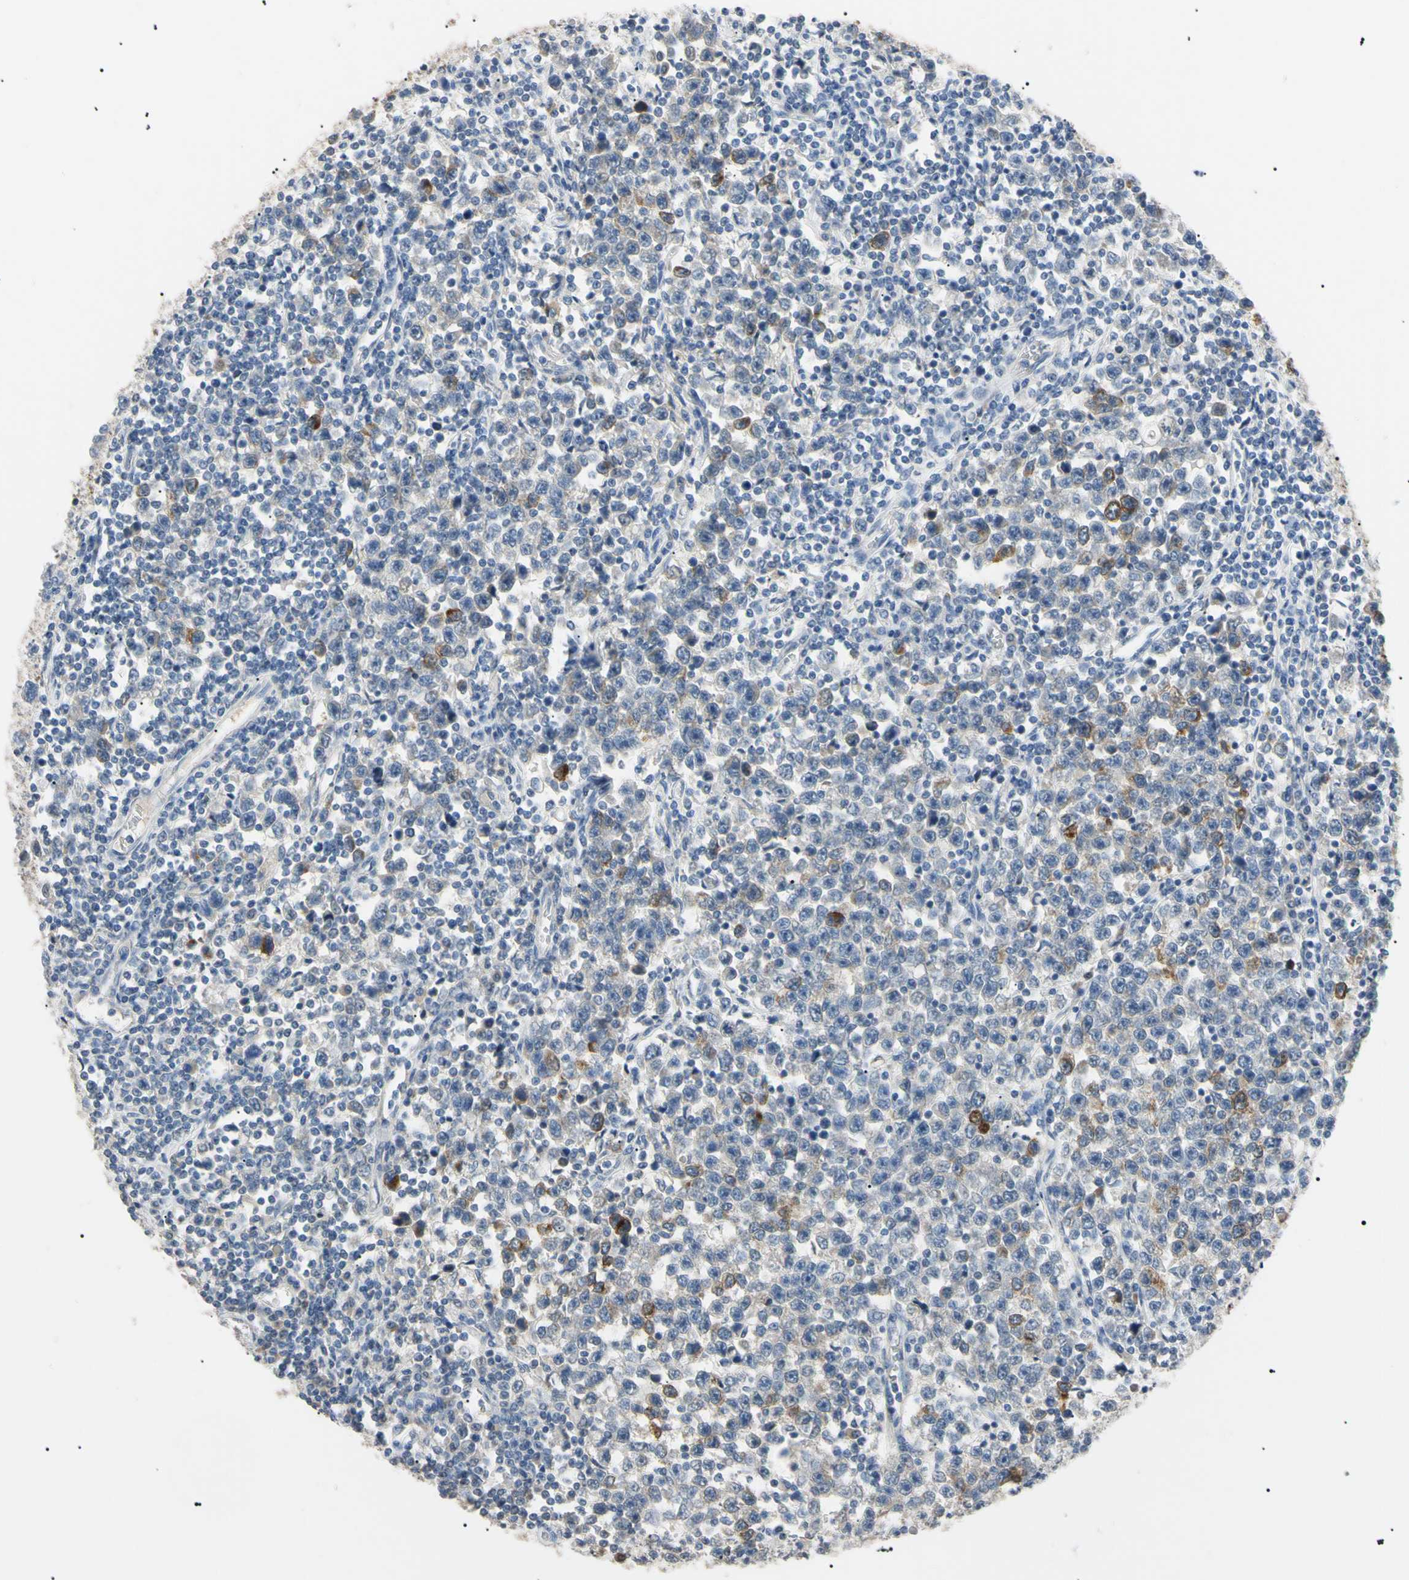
{"staining": {"intensity": "moderate", "quantity": "<25%", "location": "cytoplasmic/membranous"}, "tissue": "testis cancer", "cell_type": "Tumor cells", "image_type": "cancer", "snomed": [{"axis": "morphology", "description": "Seminoma, NOS"}, {"axis": "topography", "description": "Testis"}], "caption": "Moderate cytoplasmic/membranous protein staining is seen in approximately <25% of tumor cells in seminoma (testis).", "gene": "CGB3", "patient": {"sex": "male", "age": 43}}